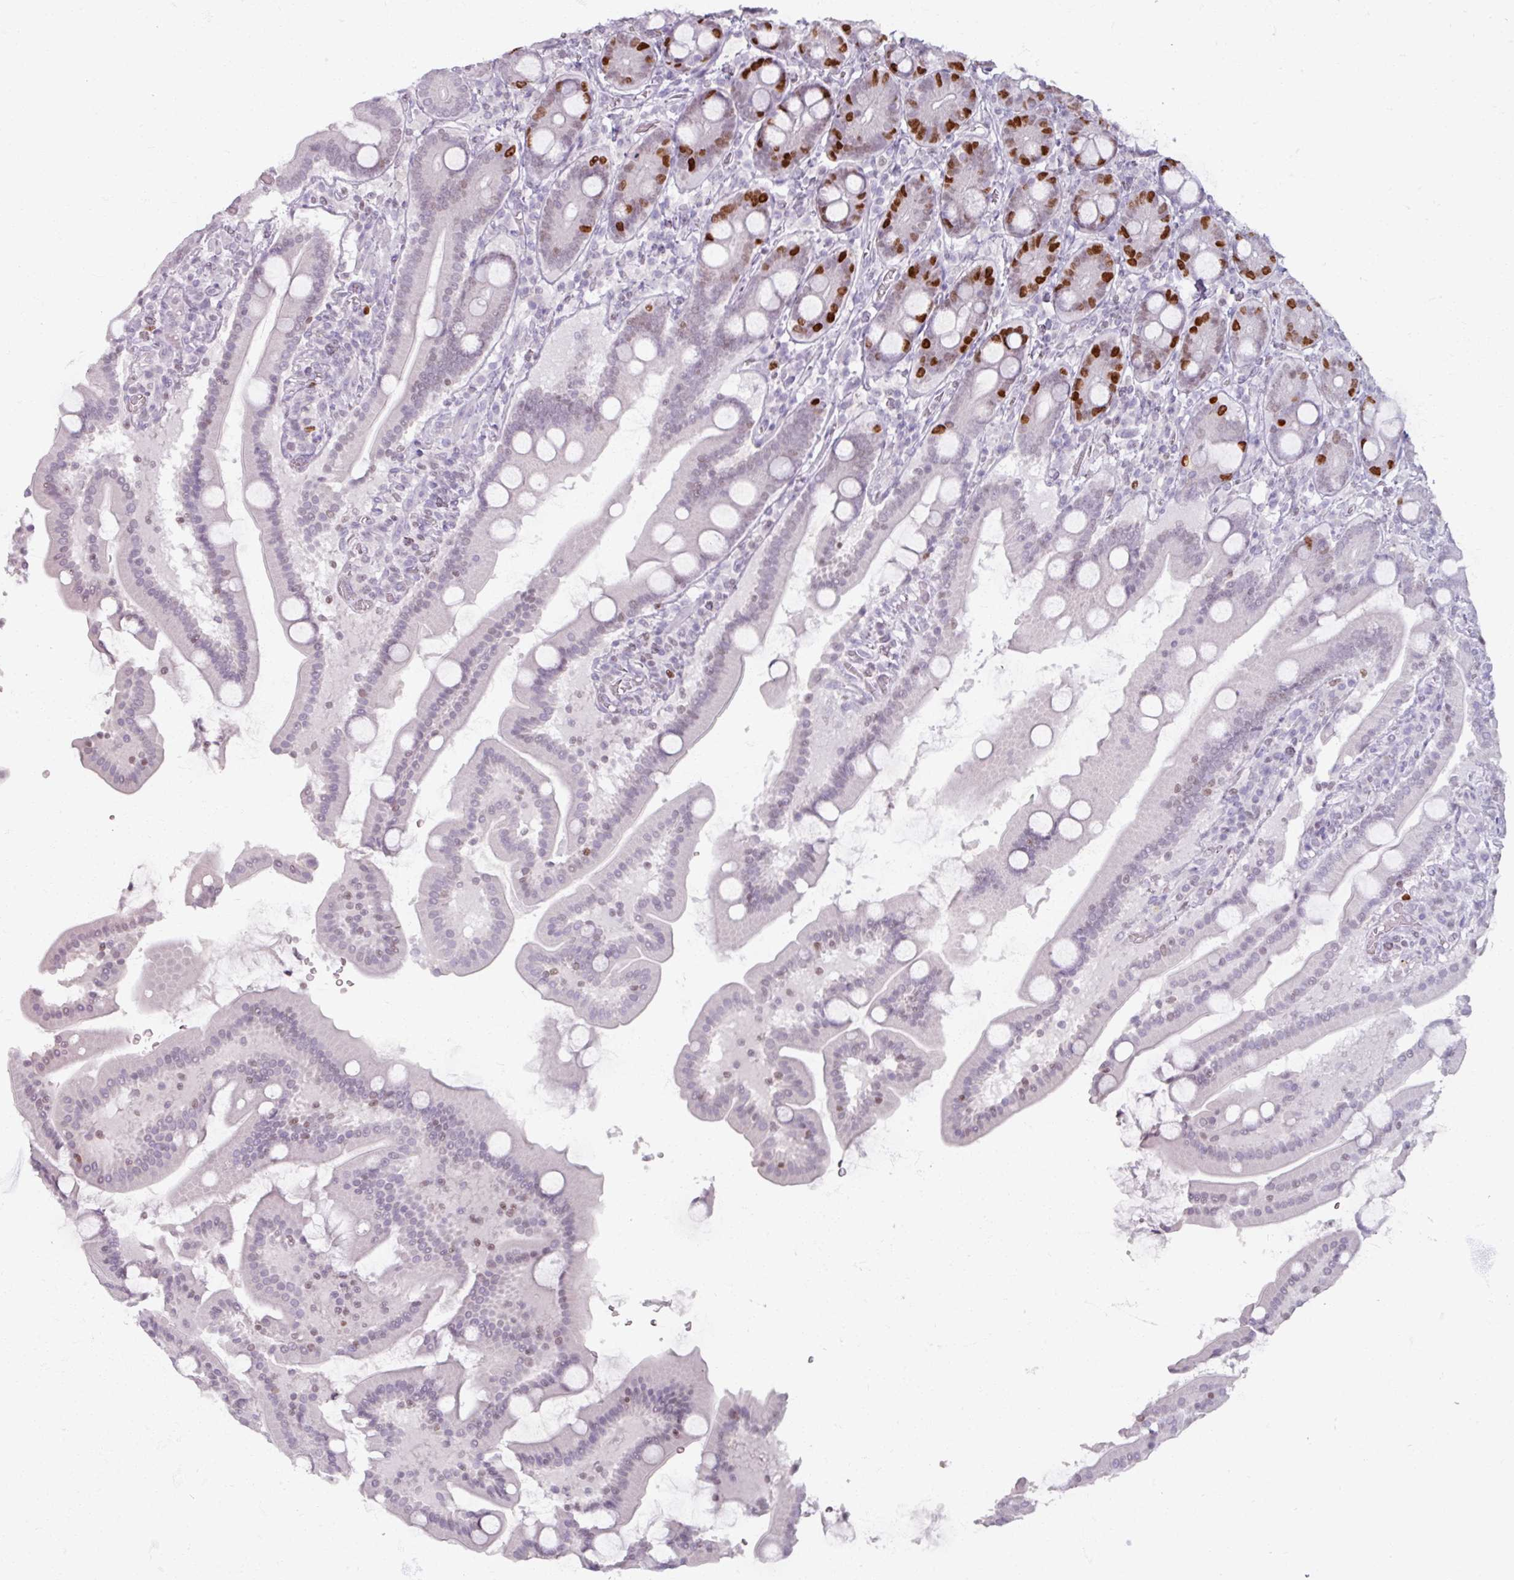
{"staining": {"intensity": "strong", "quantity": "<25%", "location": "nuclear"}, "tissue": "duodenum", "cell_type": "Glandular cells", "image_type": "normal", "snomed": [{"axis": "morphology", "description": "Normal tissue, NOS"}, {"axis": "topography", "description": "Duodenum"}], "caption": "DAB immunohistochemical staining of unremarkable duodenum exhibits strong nuclear protein positivity in about <25% of glandular cells. Using DAB (3,3'-diaminobenzidine) (brown) and hematoxylin (blue) stains, captured at high magnification using brightfield microscopy.", "gene": "ATAD2", "patient": {"sex": "male", "age": 55}}